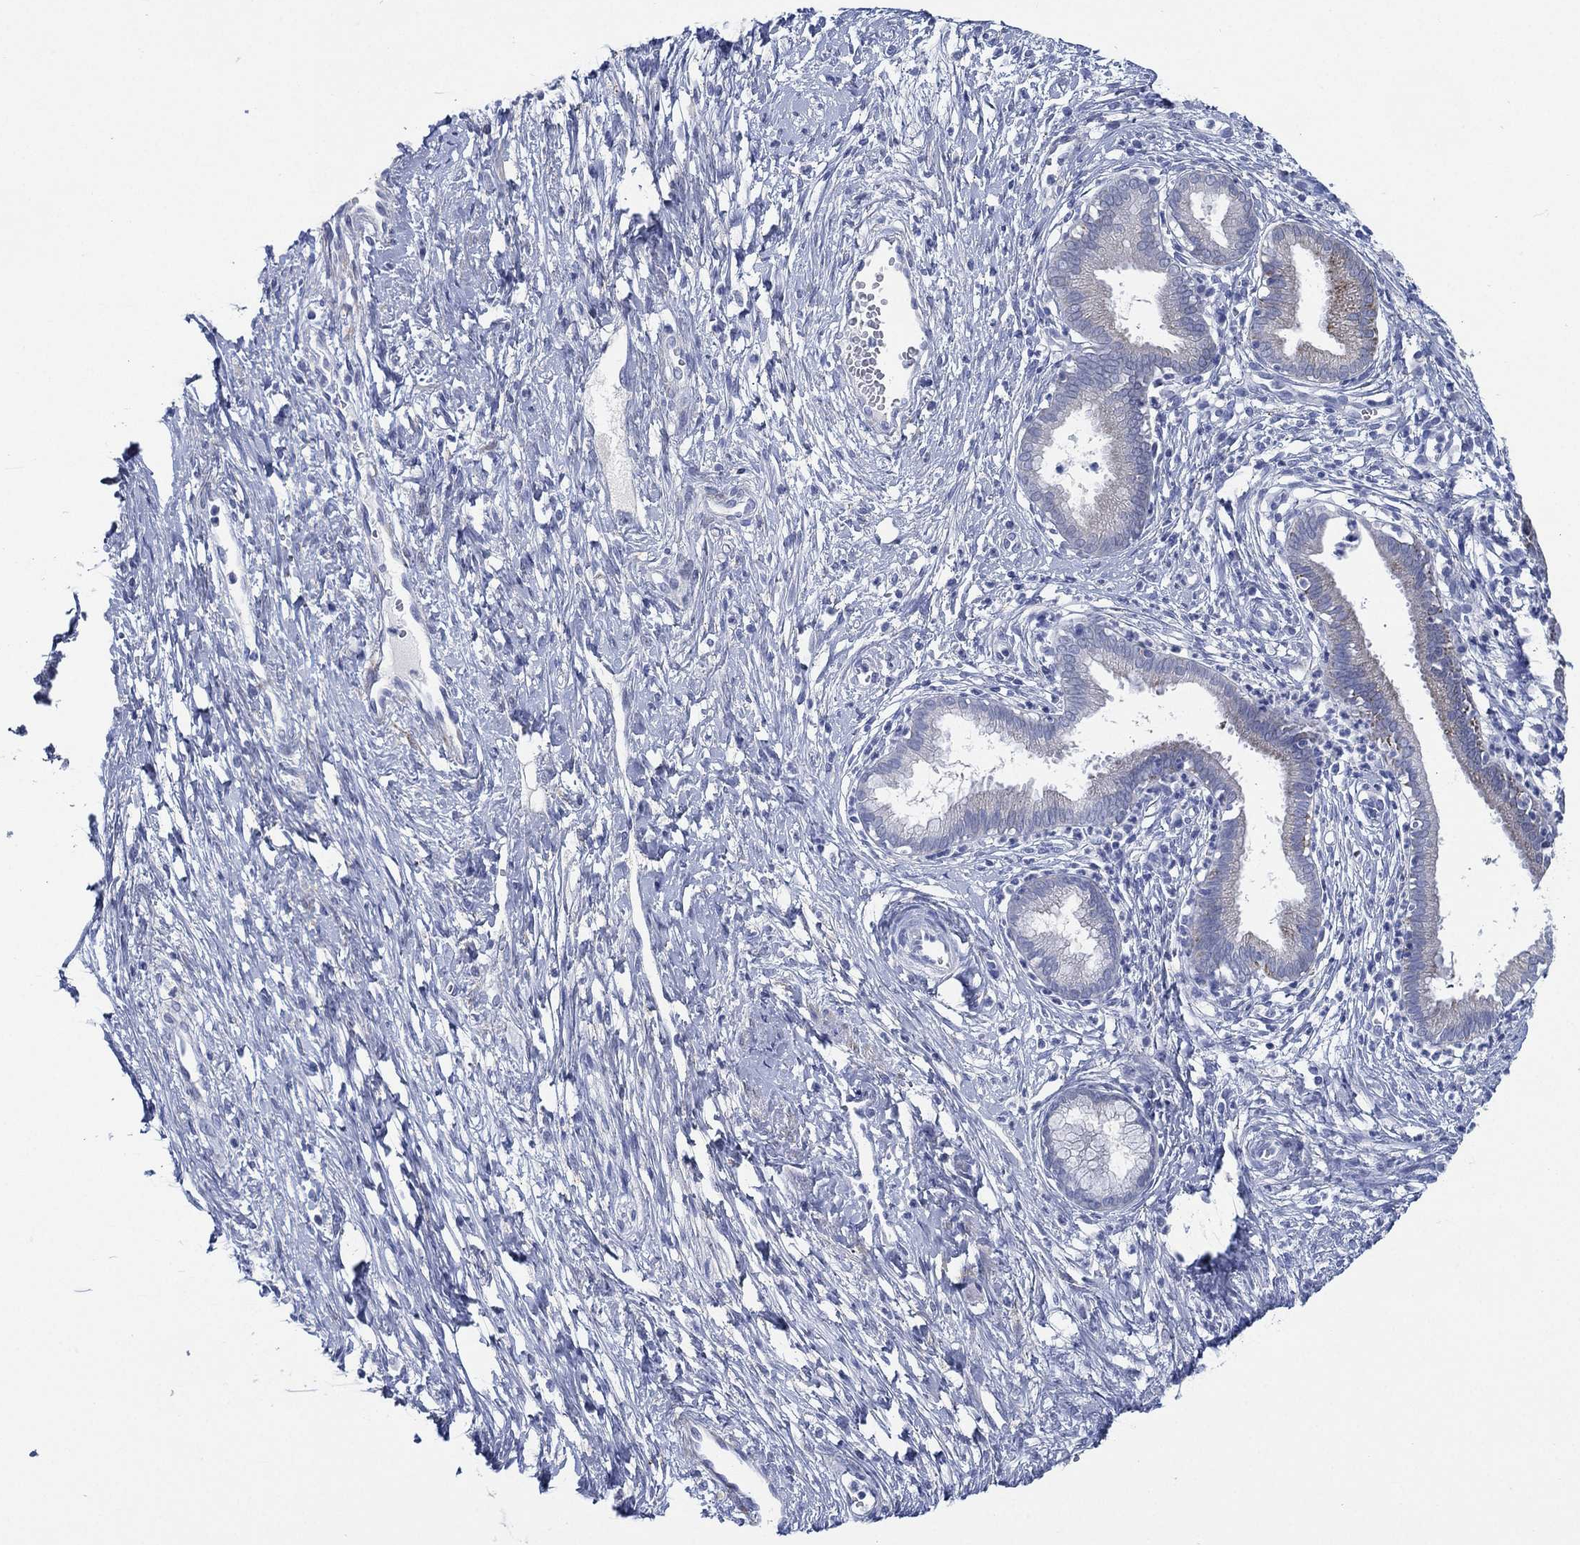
{"staining": {"intensity": "negative", "quantity": "none", "location": "none"}, "tissue": "cervical cancer", "cell_type": "Tumor cells", "image_type": "cancer", "snomed": [{"axis": "morphology", "description": "Squamous cell carcinoma, NOS"}, {"axis": "topography", "description": "Cervix"}], "caption": "High power microscopy image of an immunohistochemistry image of squamous cell carcinoma (cervical), revealing no significant staining in tumor cells. Brightfield microscopy of IHC stained with DAB (brown) and hematoxylin (blue), captured at high magnification.", "gene": "C5orf46", "patient": {"sex": "female", "age": 32}}